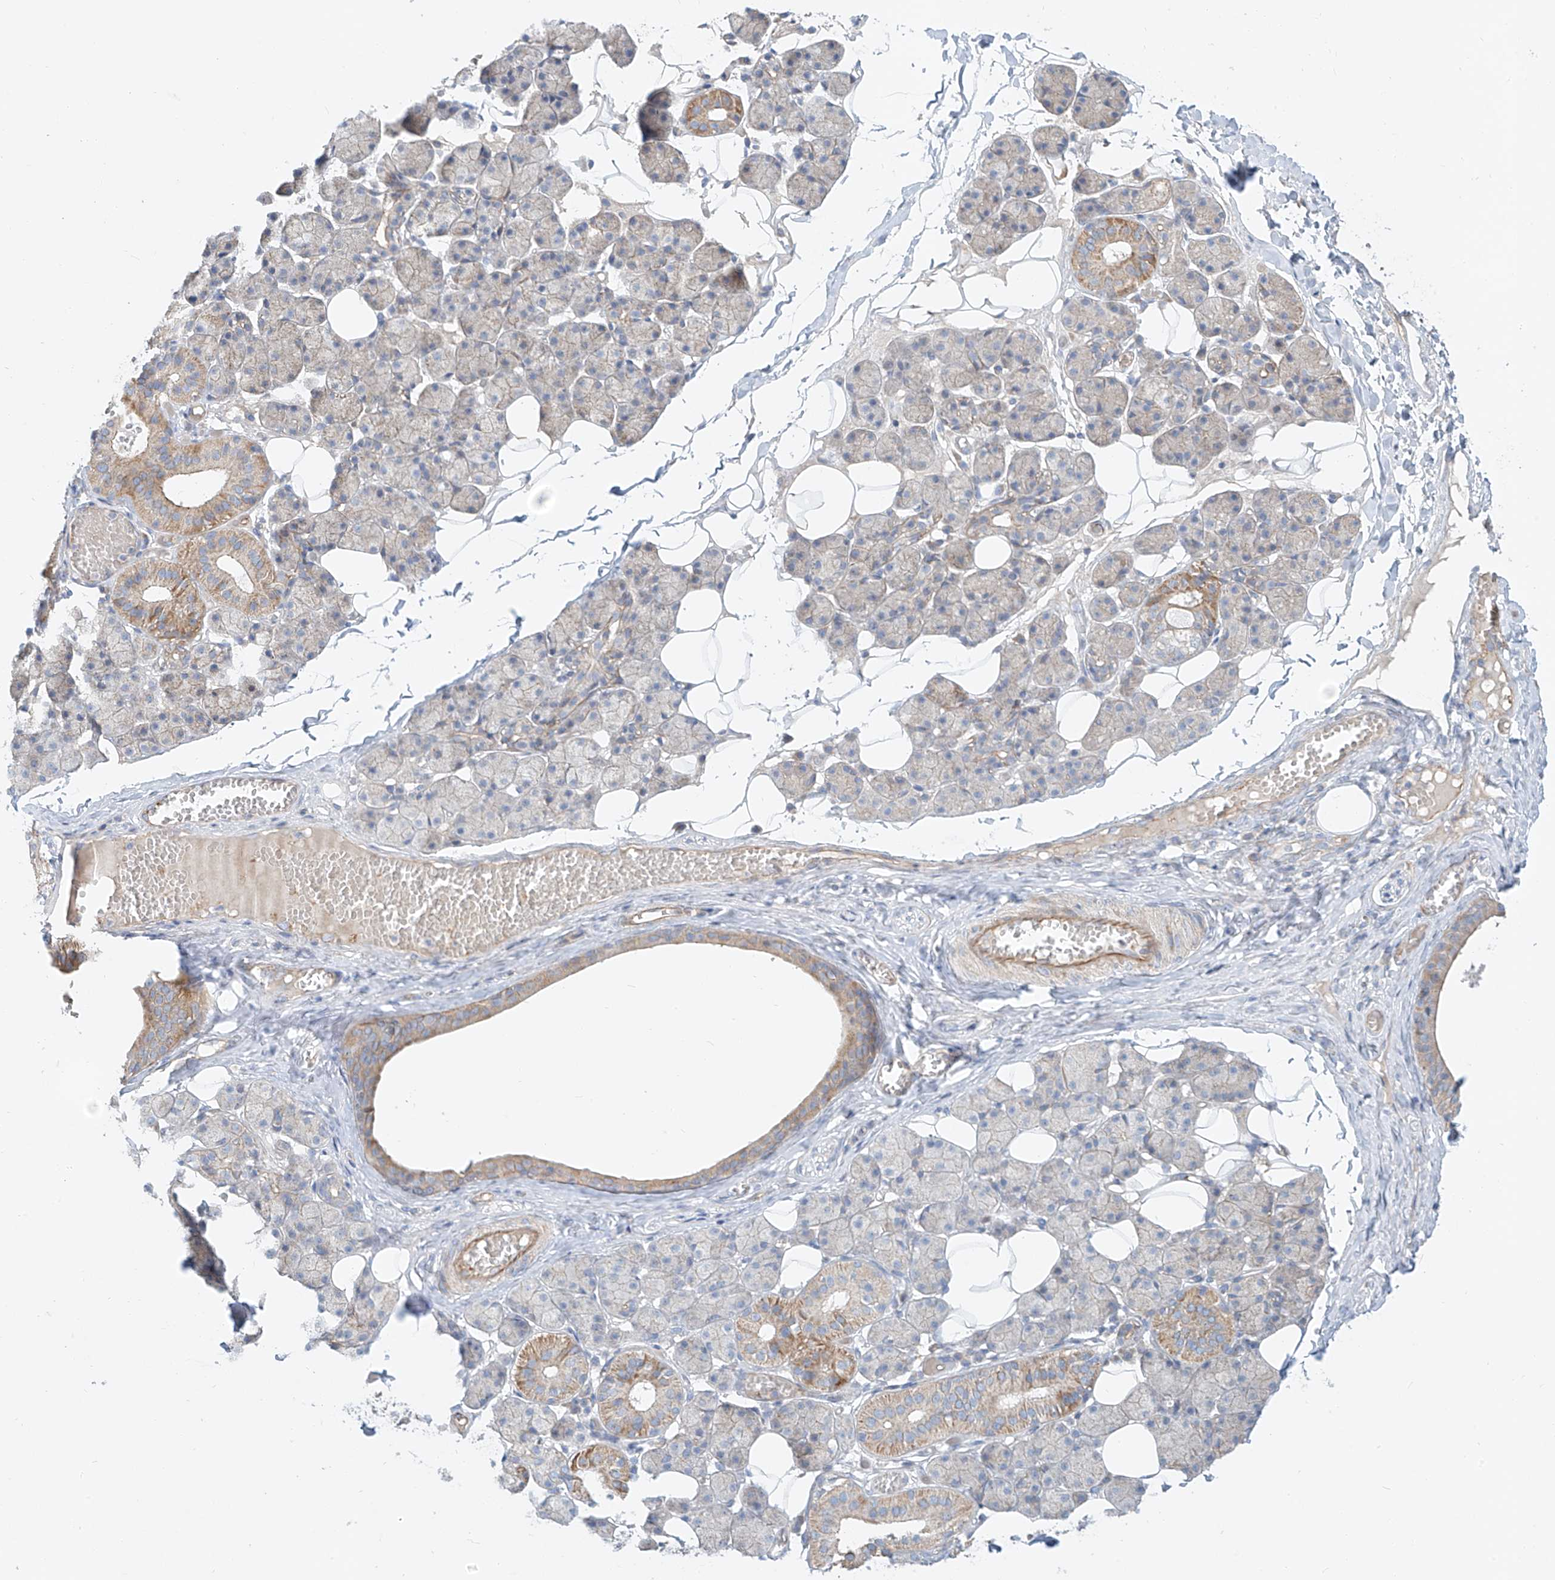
{"staining": {"intensity": "moderate", "quantity": "<25%", "location": "cytoplasmic/membranous"}, "tissue": "salivary gland", "cell_type": "Glandular cells", "image_type": "normal", "snomed": [{"axis": "morphology", "description": "Normal tissue, NOS"}, {"axis": "topography", "description": "Salivary gland"}], "caption": "Brown immunohistochemical staining in benign human salivary gland reveals moderate cytoplasmic/membranous staining in approximately <25% of glandular cells.", "gene": "AJM1", "patient": {"sex": "female", "age": 33}}